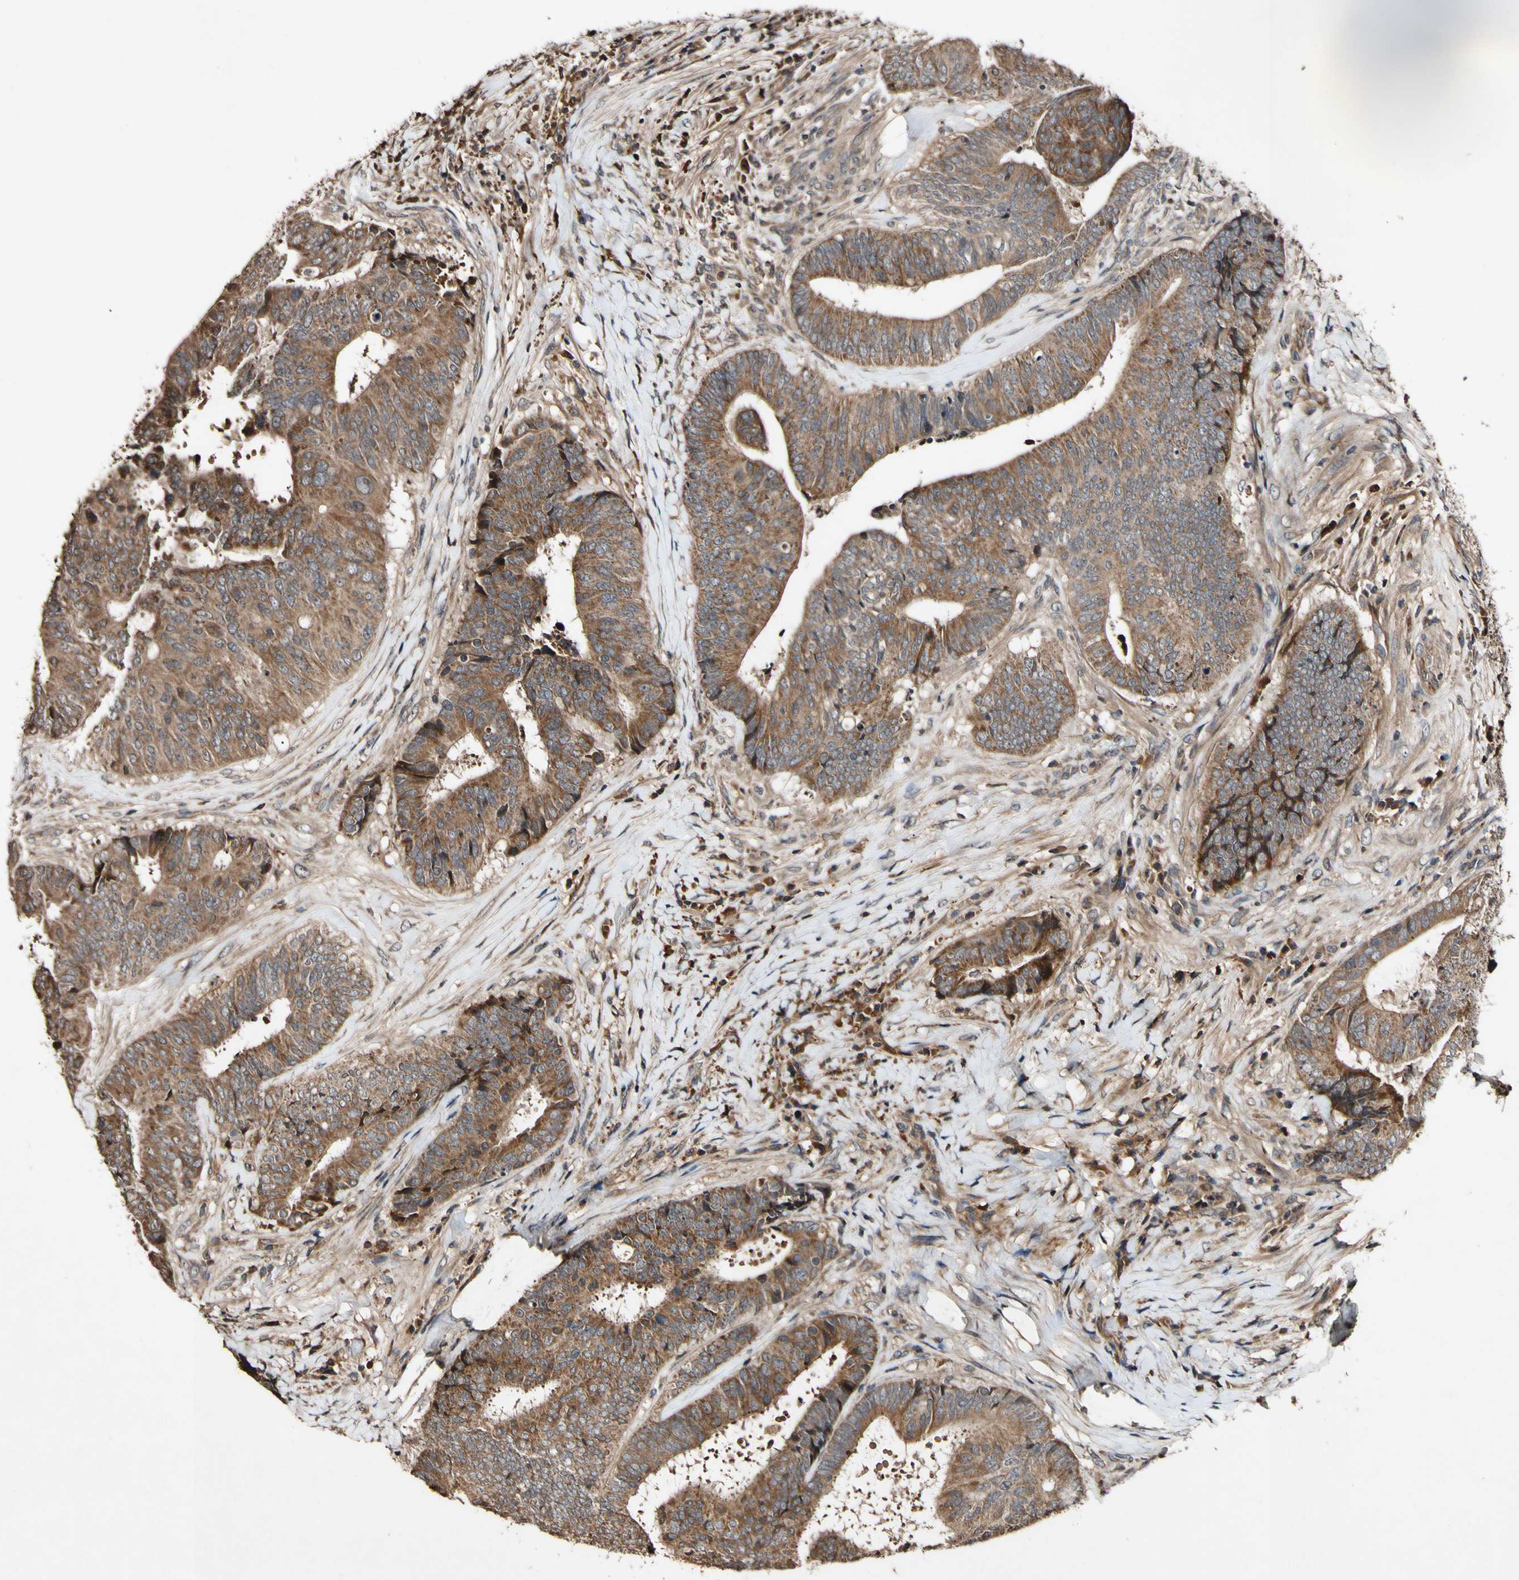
{"staining": {"intensity": "moderate", "quantity": ">75%", "location": "cytoplasmic/membranous"}, "tissue": "colorectal cancer", "cell_type": "Tumor cells", "image_type": "cancer", "snomed": [{"axis": "morphology", "description": "Adenocarcinoma, NOS"}, {"axis": "topography", "description": "Rectum"}], "caption": "Human colorectal adenocarcinoma stained for a protein (brown) displays moderate cytoplasmic/membranous positive staining in about >75% of tumor cells.", "gene": "PLAT", "patient": {"sex": "male", "age": 72}}